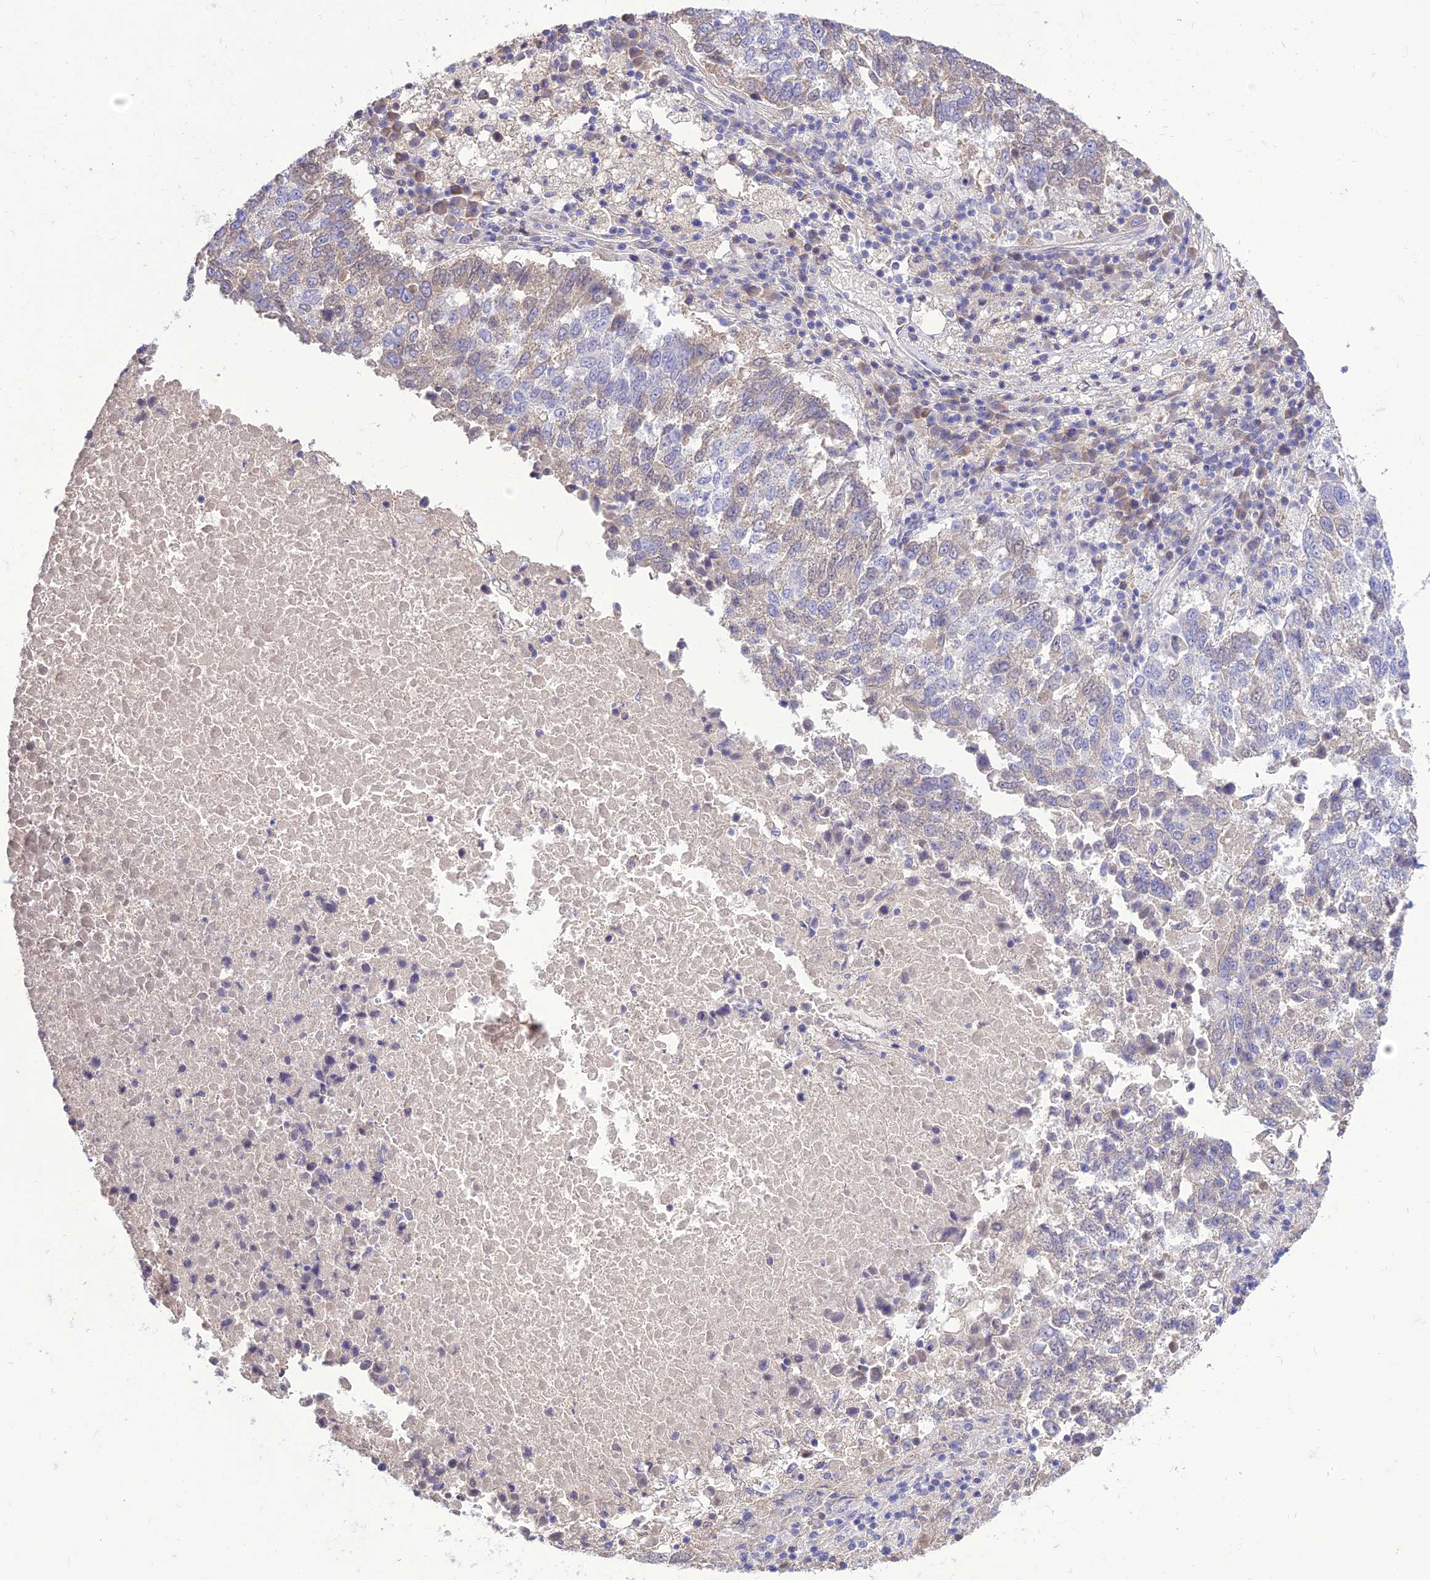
{"staining": {"intensity": "weak", "quantity": "25%-75%", "location": "cytoplasmic/membranous"}, "tissue": "lung cancer", "cell_type": "Tumor cells", "image_type": "cancer", "snomed": [{"axis": "morphology", "description": "Squamous cell carcinoma, NOS"}, {"axis": "topography", "description": "Lung"}], "caption": "Tumor cells reveal low levels of weak cytoplasmic/membranous positivity in about 25%-75% of cells in lung cancer (squamous cell carcinoma).", "gene": "TEKT3", "patient": {"sex": "male", "age": 73}}